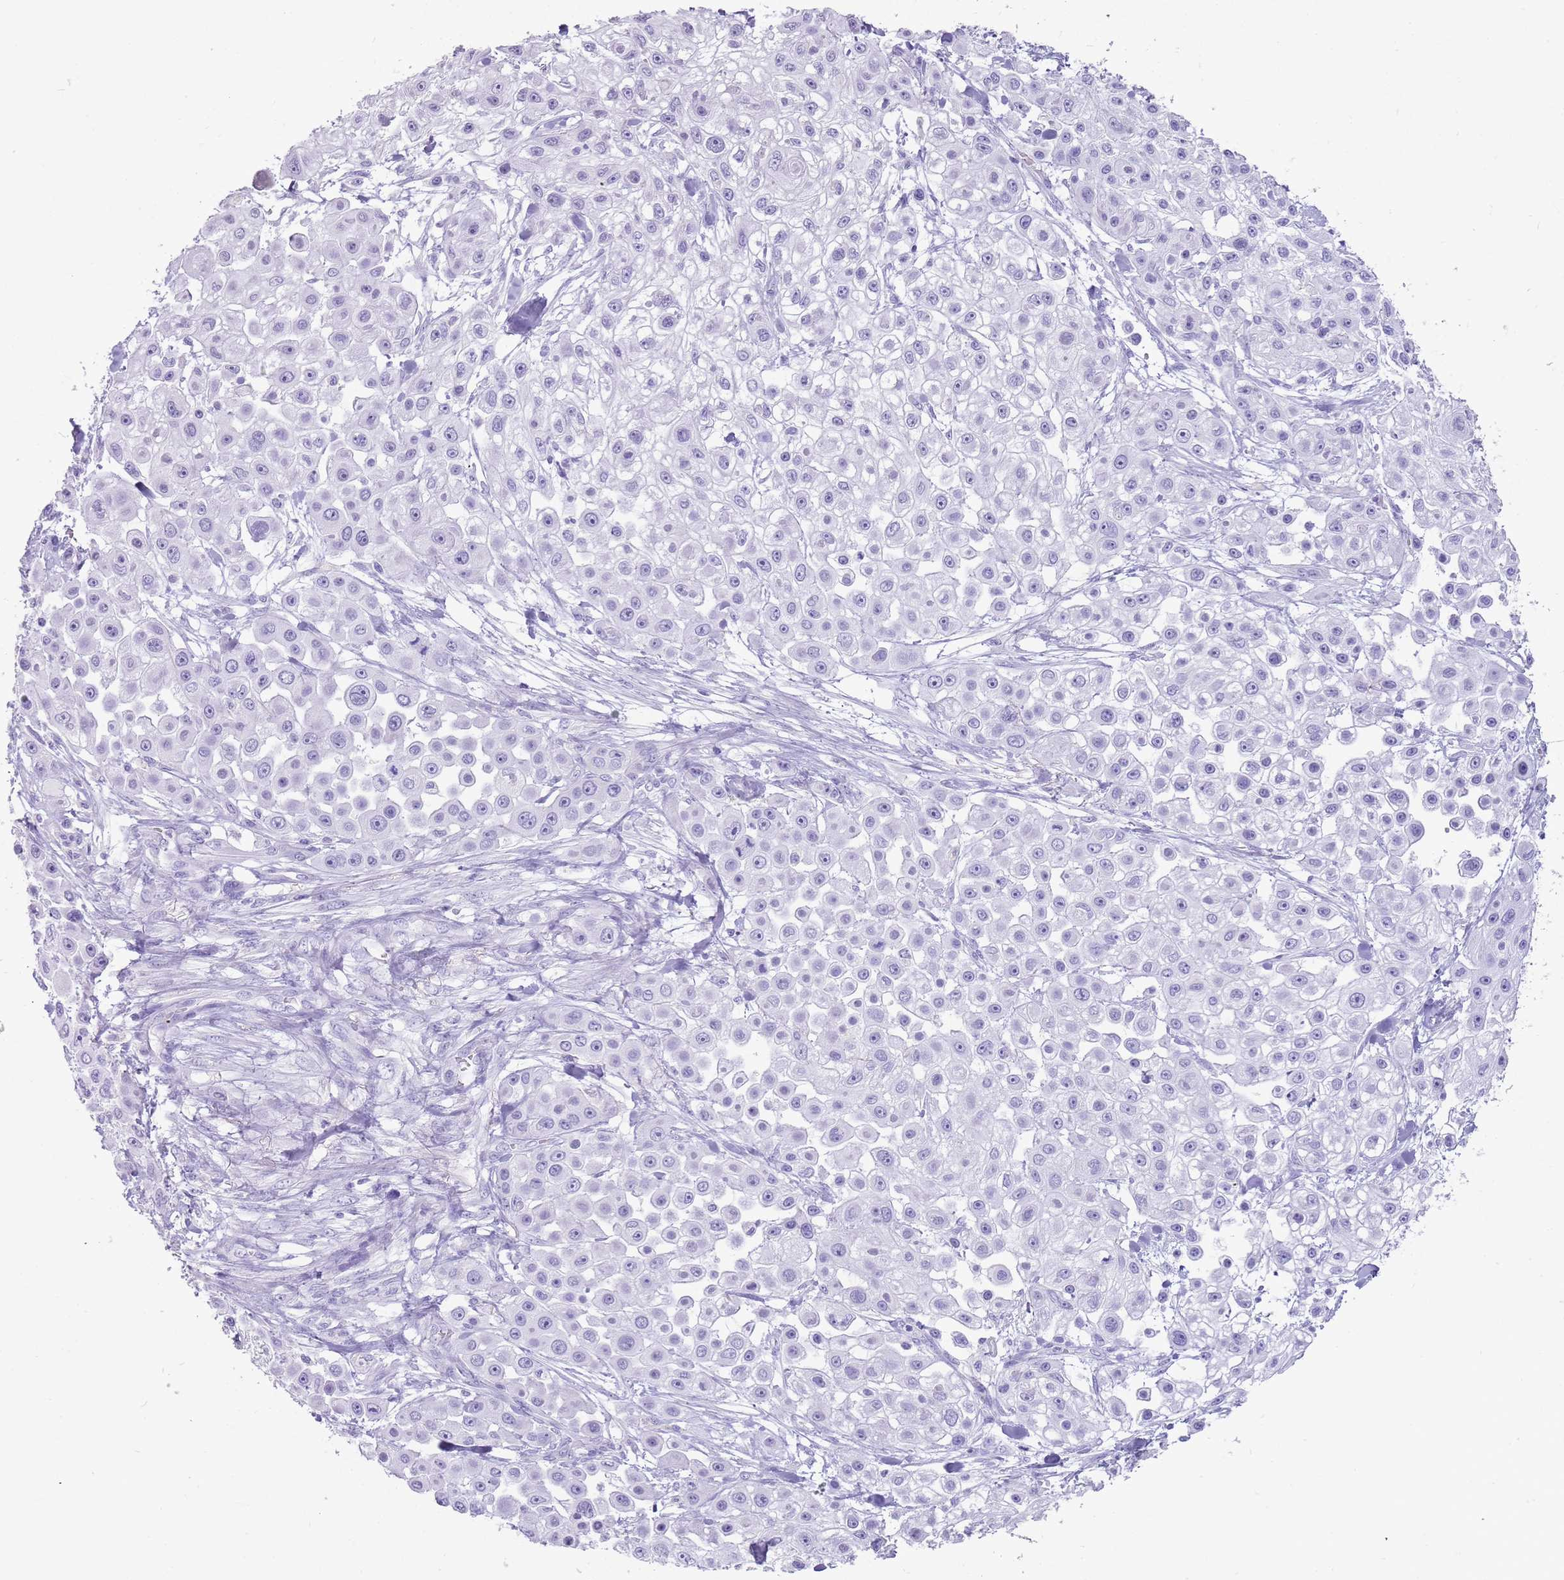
{"staining": {"intensity": "negative", "quantity": "none", "location": "none"}, "tissue": "skin cancer", "cell_type": "Tumor cells", "image_type": "cancer", "snomed": [{"axis": "morphology", "description": "Squamous cell carcinoma, NOS"}, {"axis": "topography", "description": "Skin"}], "caption": "Squamous cell carcinoma (skin) stained for a protein using IHC exhibits no positivity tumor cells.", "gene": "NBPF3", "patient": {"sex": "male", "age": 67}}